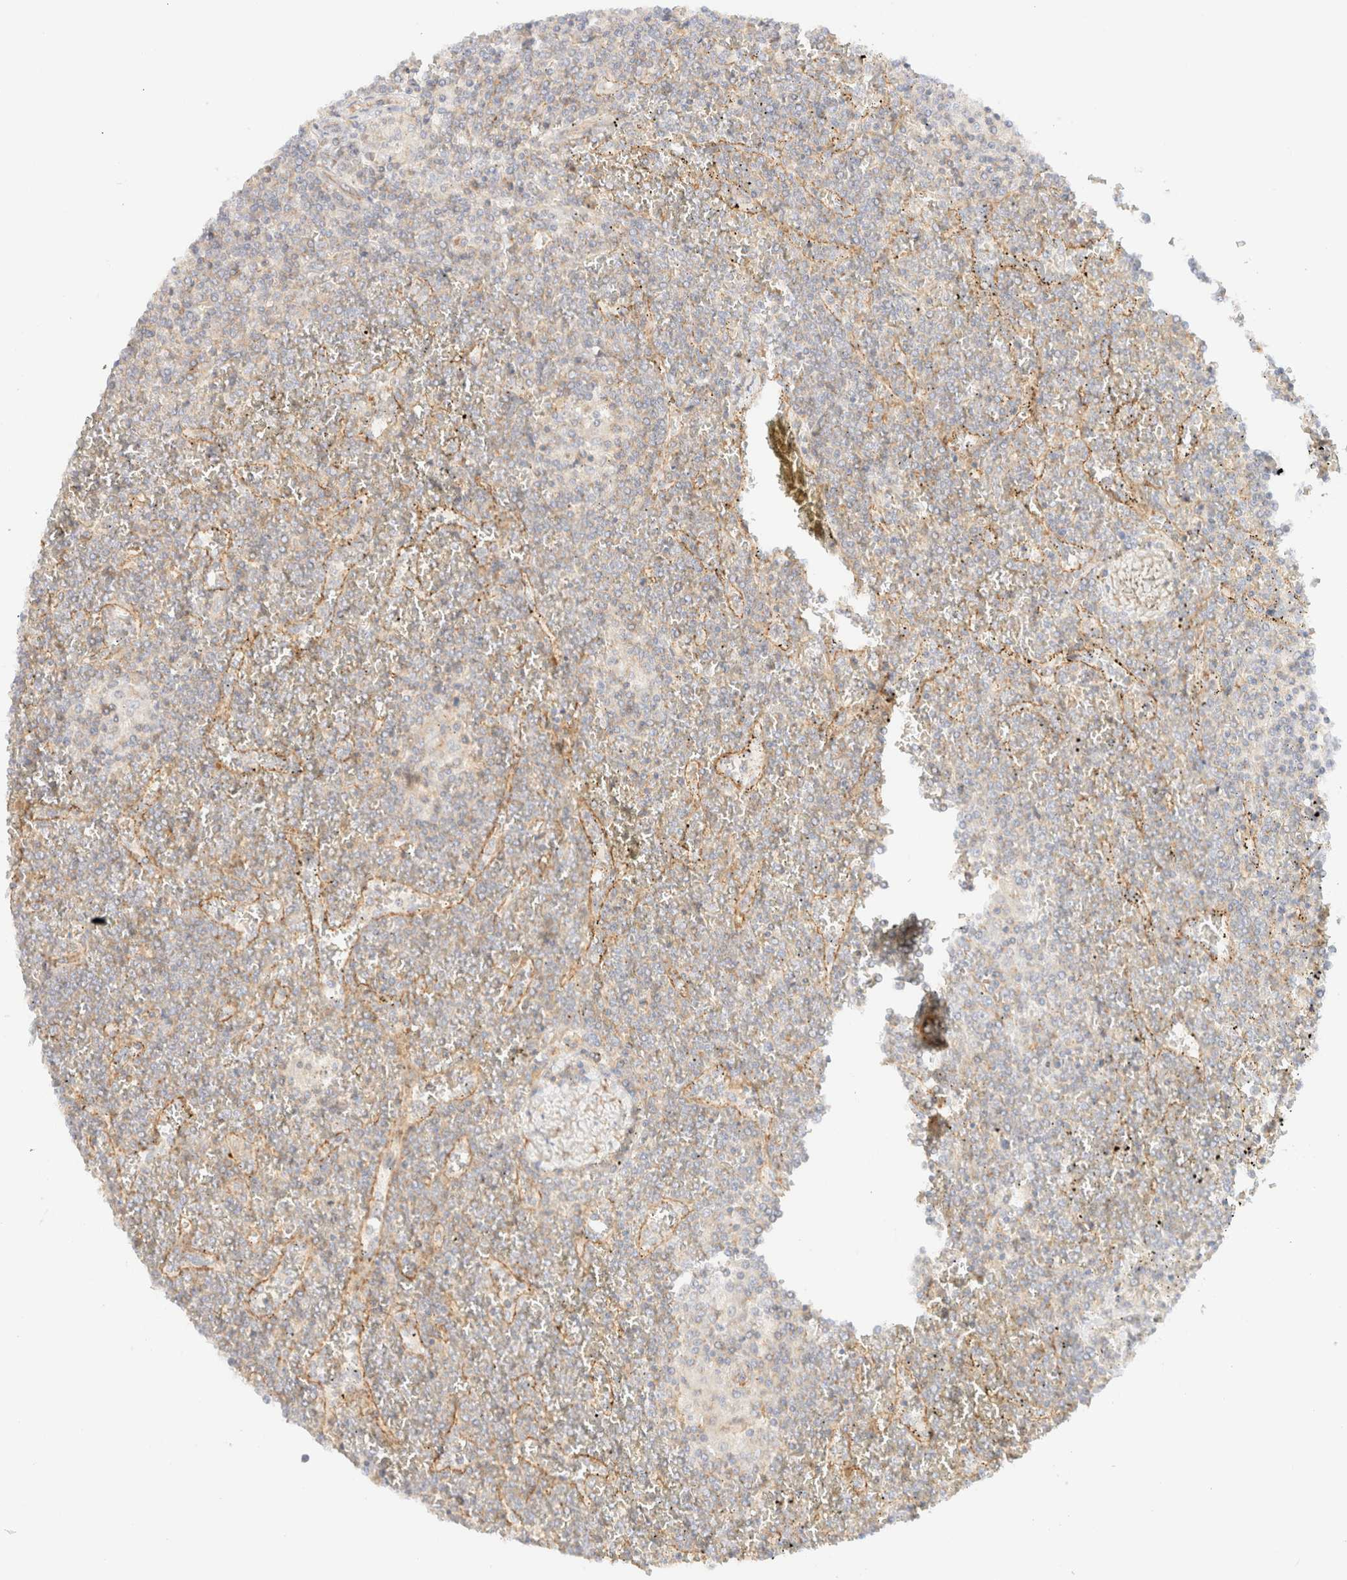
{"staining": {"intensity": "weak", "quantity": "<25%", "location": "cytoplasmic/membranous"}, "tissue": "lymphoma", "cell_type": "Tumor cells", "image_type": "cancer", "snomed": [{"axis": "morphology", "description": "Malignant lymphoma, non-Hodgkin's type, Low grade"}, {"axis": "topography", "description": "Spleen"}], "caption": "High power microscopy histopathology image of an immunohistochemistry (IHC) micrograph of lymphoma, revealing no significant staining in tumor cells.", "gene": "MYO10", "patient": {"sex": "female", "age": 19}}